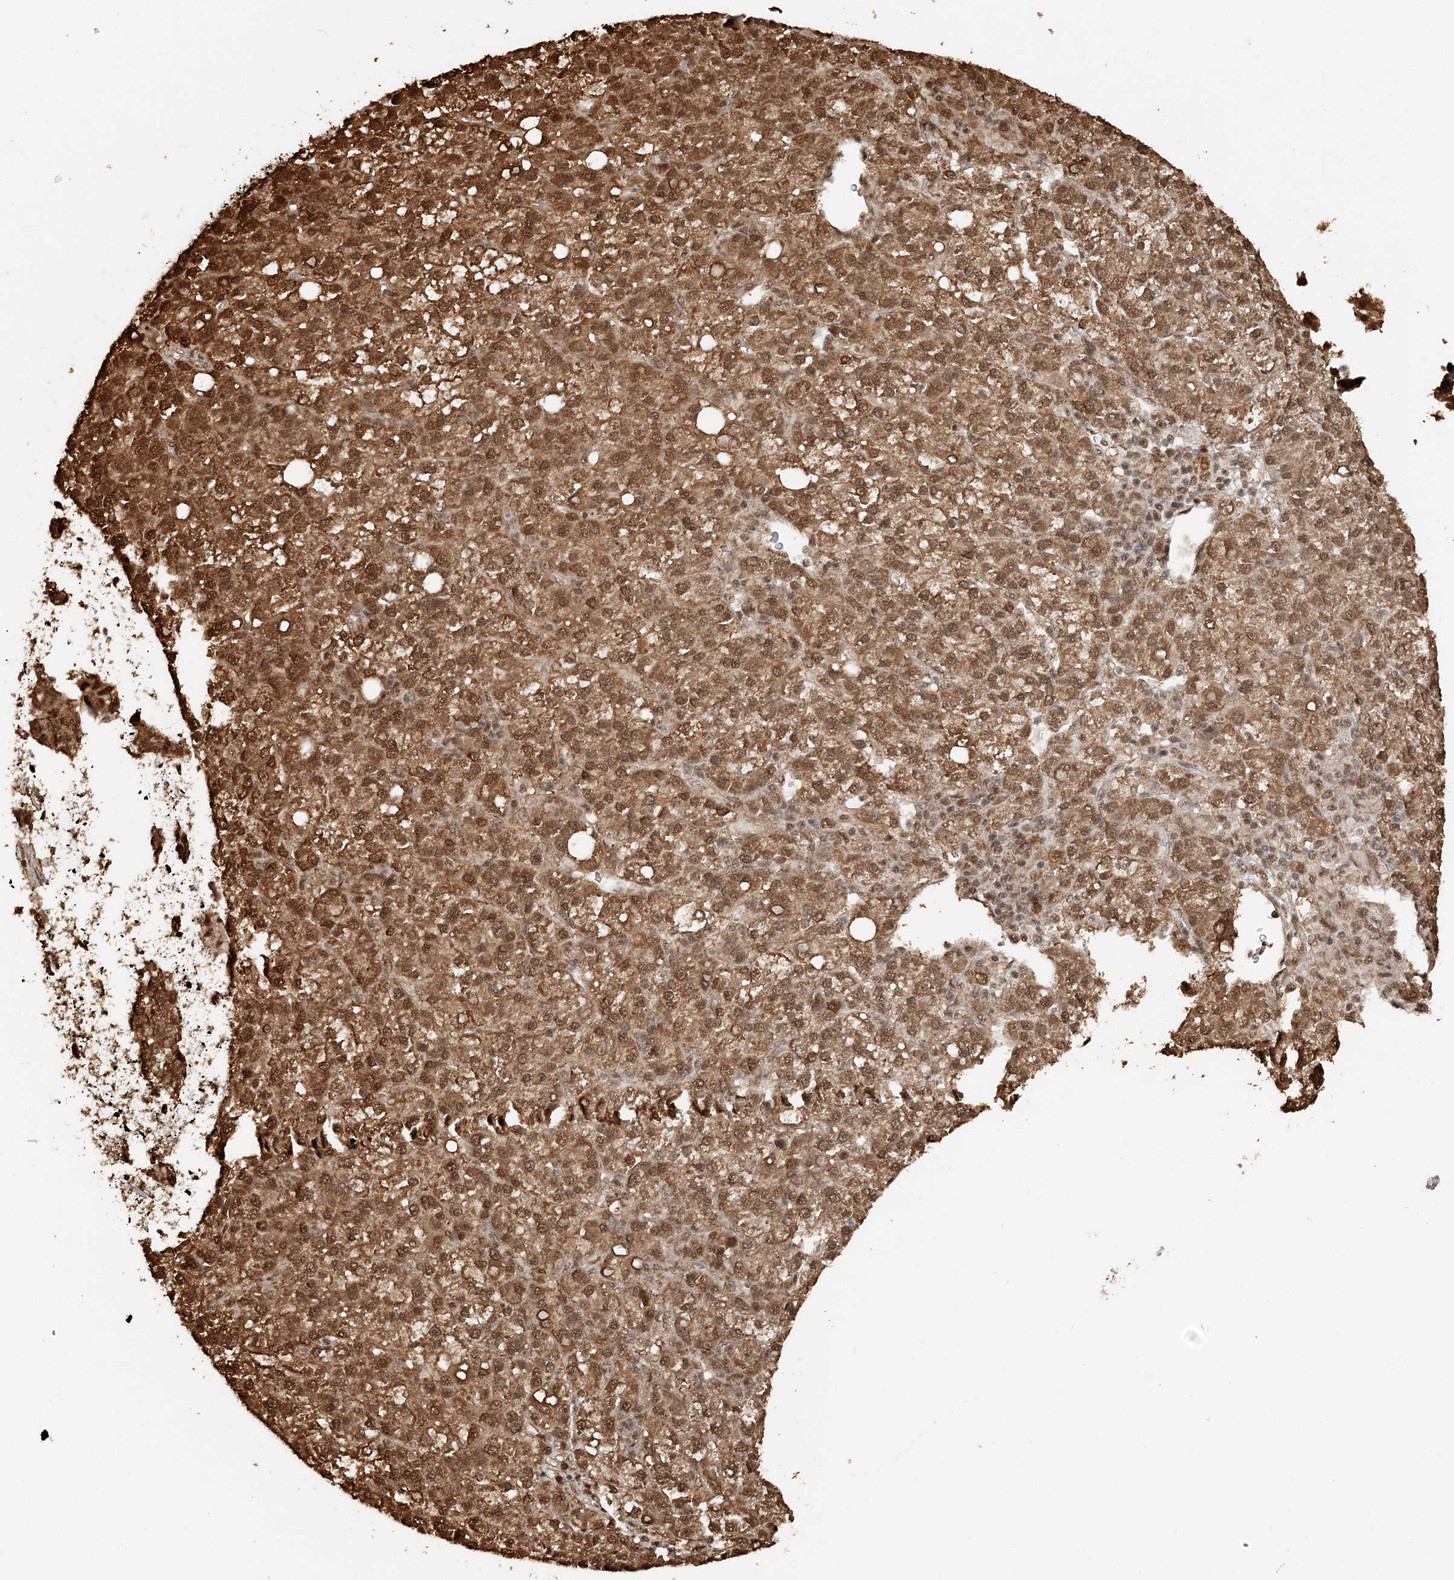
{"staining": {"intensity": "moderate", "quantity": ">75%", "location": "cytoplasmic/membranous,nuclear"}, "tissue": "liver cancer", "cell_type": "Tumor cells", "image_type": "cancer", "snomed": [{"axis": "morphology", "description": "Carcinoma, Hepatocellular, NOS"}, {"axis": "topography", "description": "Liver"}], "caption": "Moderate cytoplasmic/membranous and nuclear positivity for a protein is present in approximately >75% of tumor cells of liver cancer using IHC.", "gene": "ARHGAP35", "patient": {"sex": "female", "age": 58}}